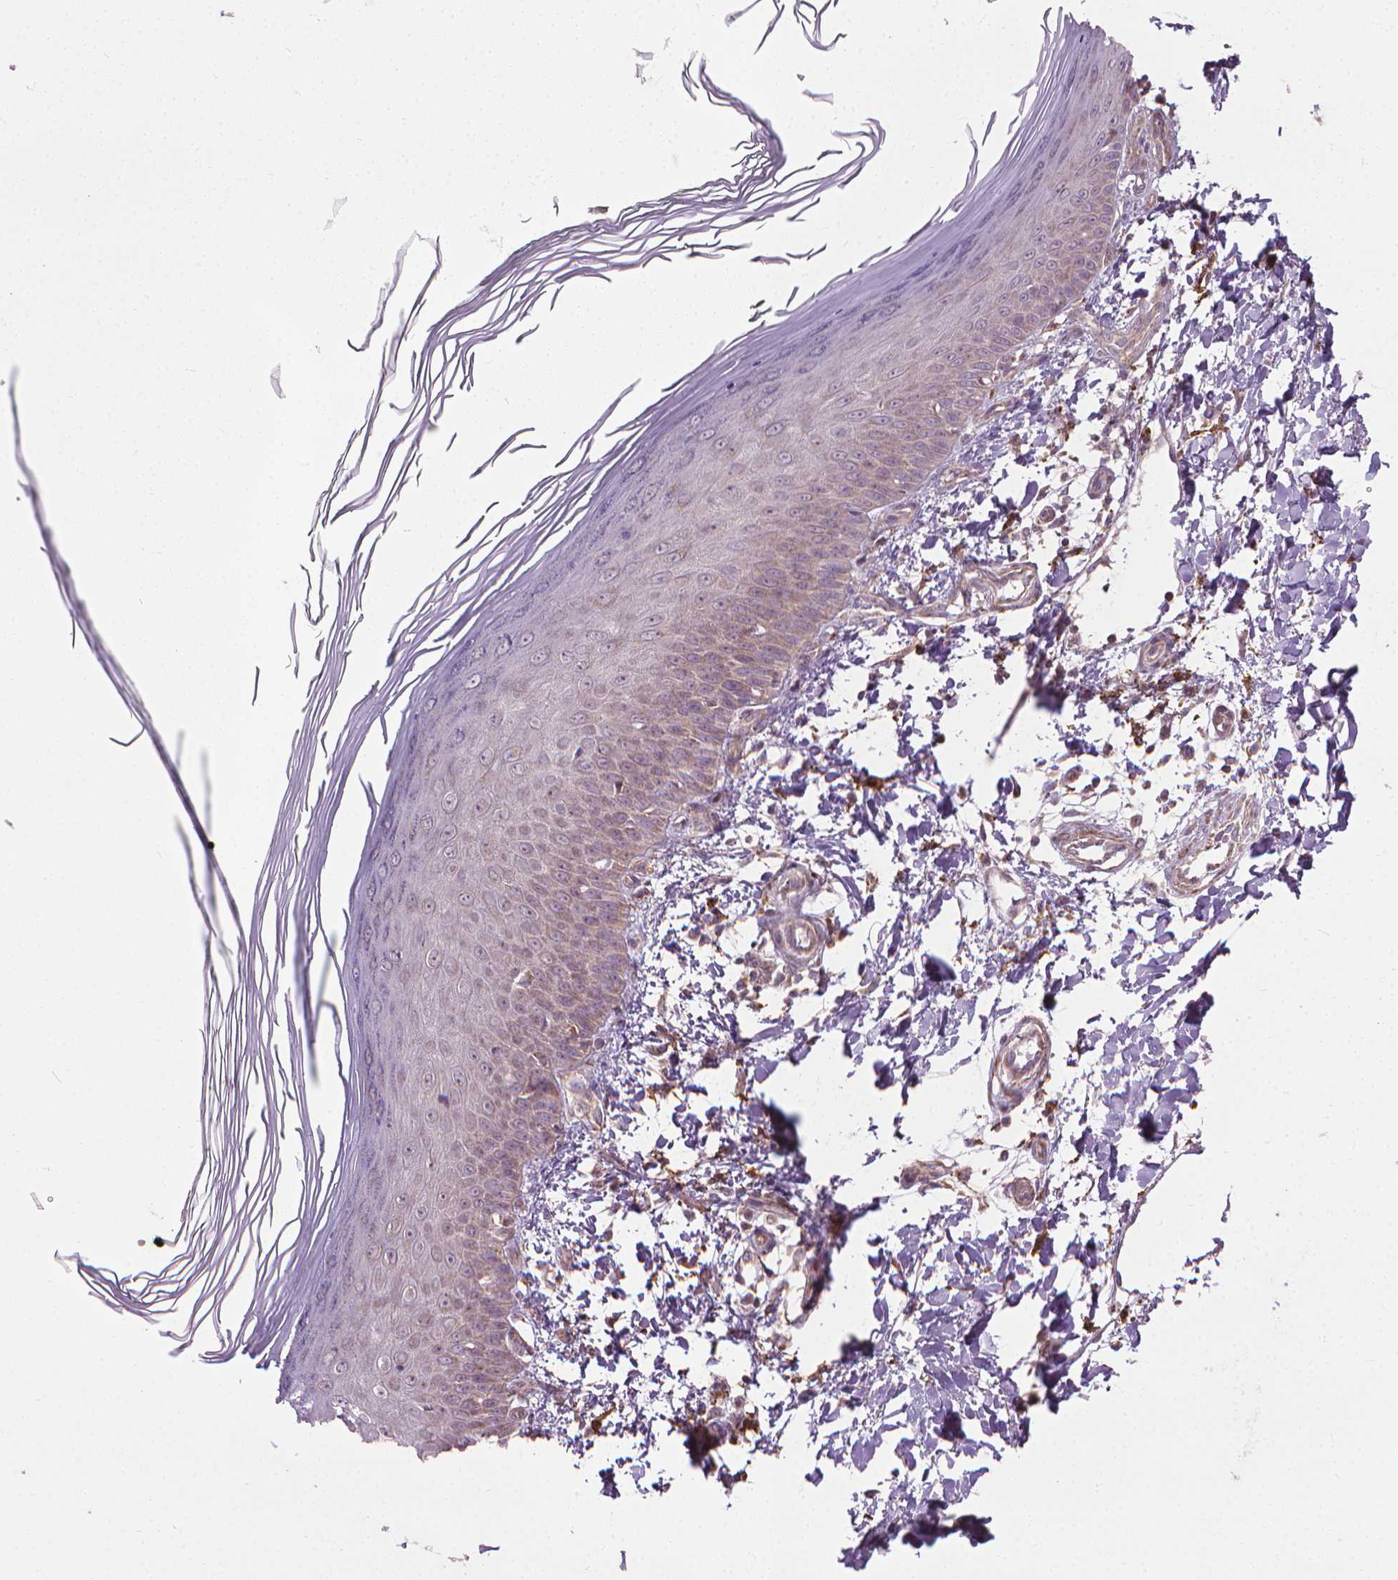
{"staining": {"intensity": "moderate", "quantity": ">75%", "location": "cytoplasmic/membranous"}, "tissue": "skin", "cell_type": "Fibroblasts", "image_type": "normal", "snomed": [{"axis": "morphology", "description": "Normal tissue, NOS"}, {"axis": "topography", "description": "Skin"}], "caption": "Skin stained for a protein (brown) reveals moderate cytoplasmic/membranous positive staining in about >75% of fibroblasts.", "gene": "PRAG1", "patient": {"sex": "female", "age": 62}}